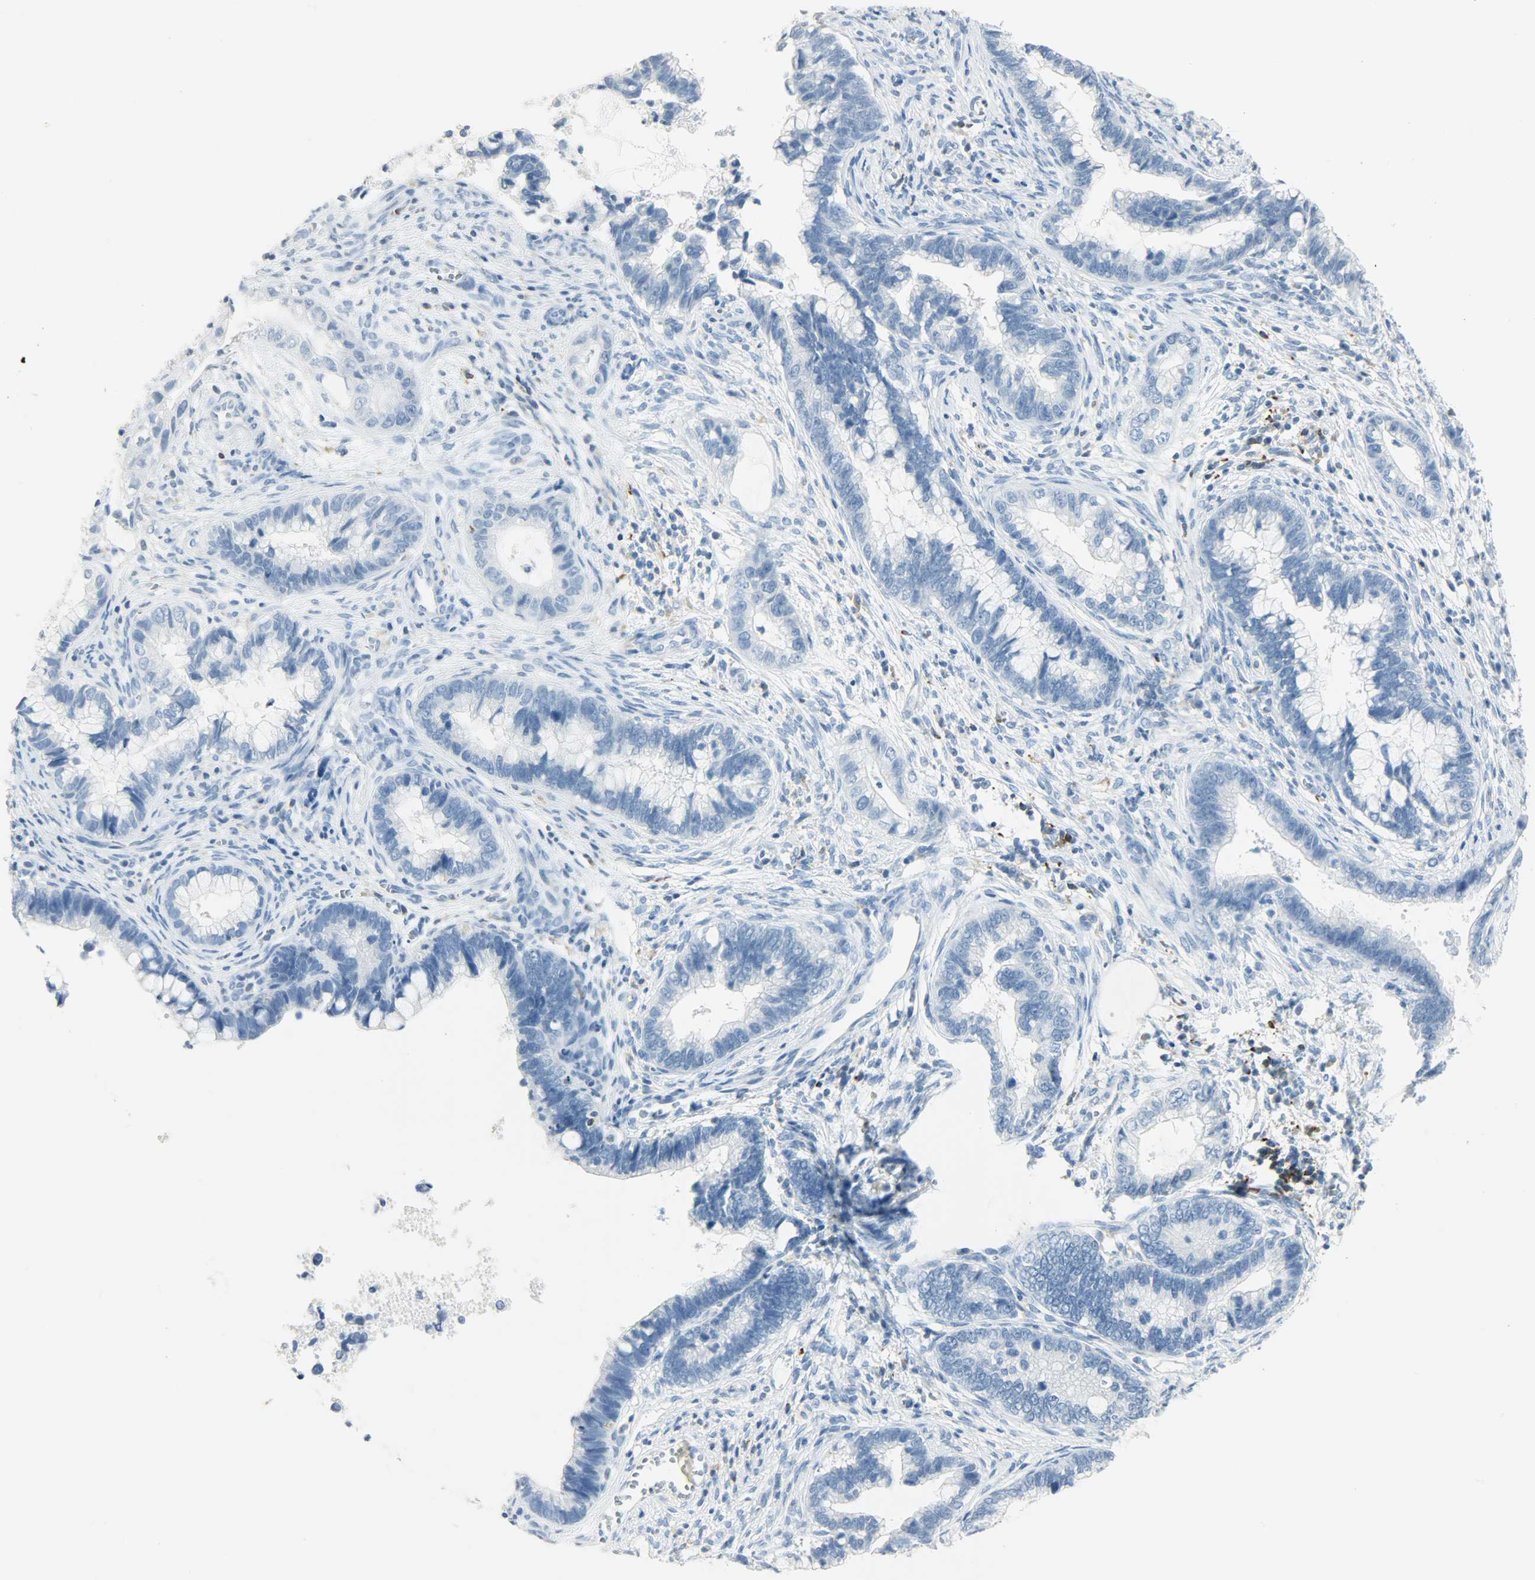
{"staining": {"intensity": "negative", "quantity": "none", "location": "none"}, "tissue": "cervical cancer", "cell_type": "Tumor cells", "image_type": "cancer", "snomed": [{"axis": "morphology", "description": "Adenocarcinoma, NOS"}, {"axis": "topography", "description": "Cervix"}], "caption": "Micrograph shows no significant protein expression in tumor cells of cervical adenocarcinoma.", "gene": "PTPN6", "patient": {"sex": "female", "age": 44}}